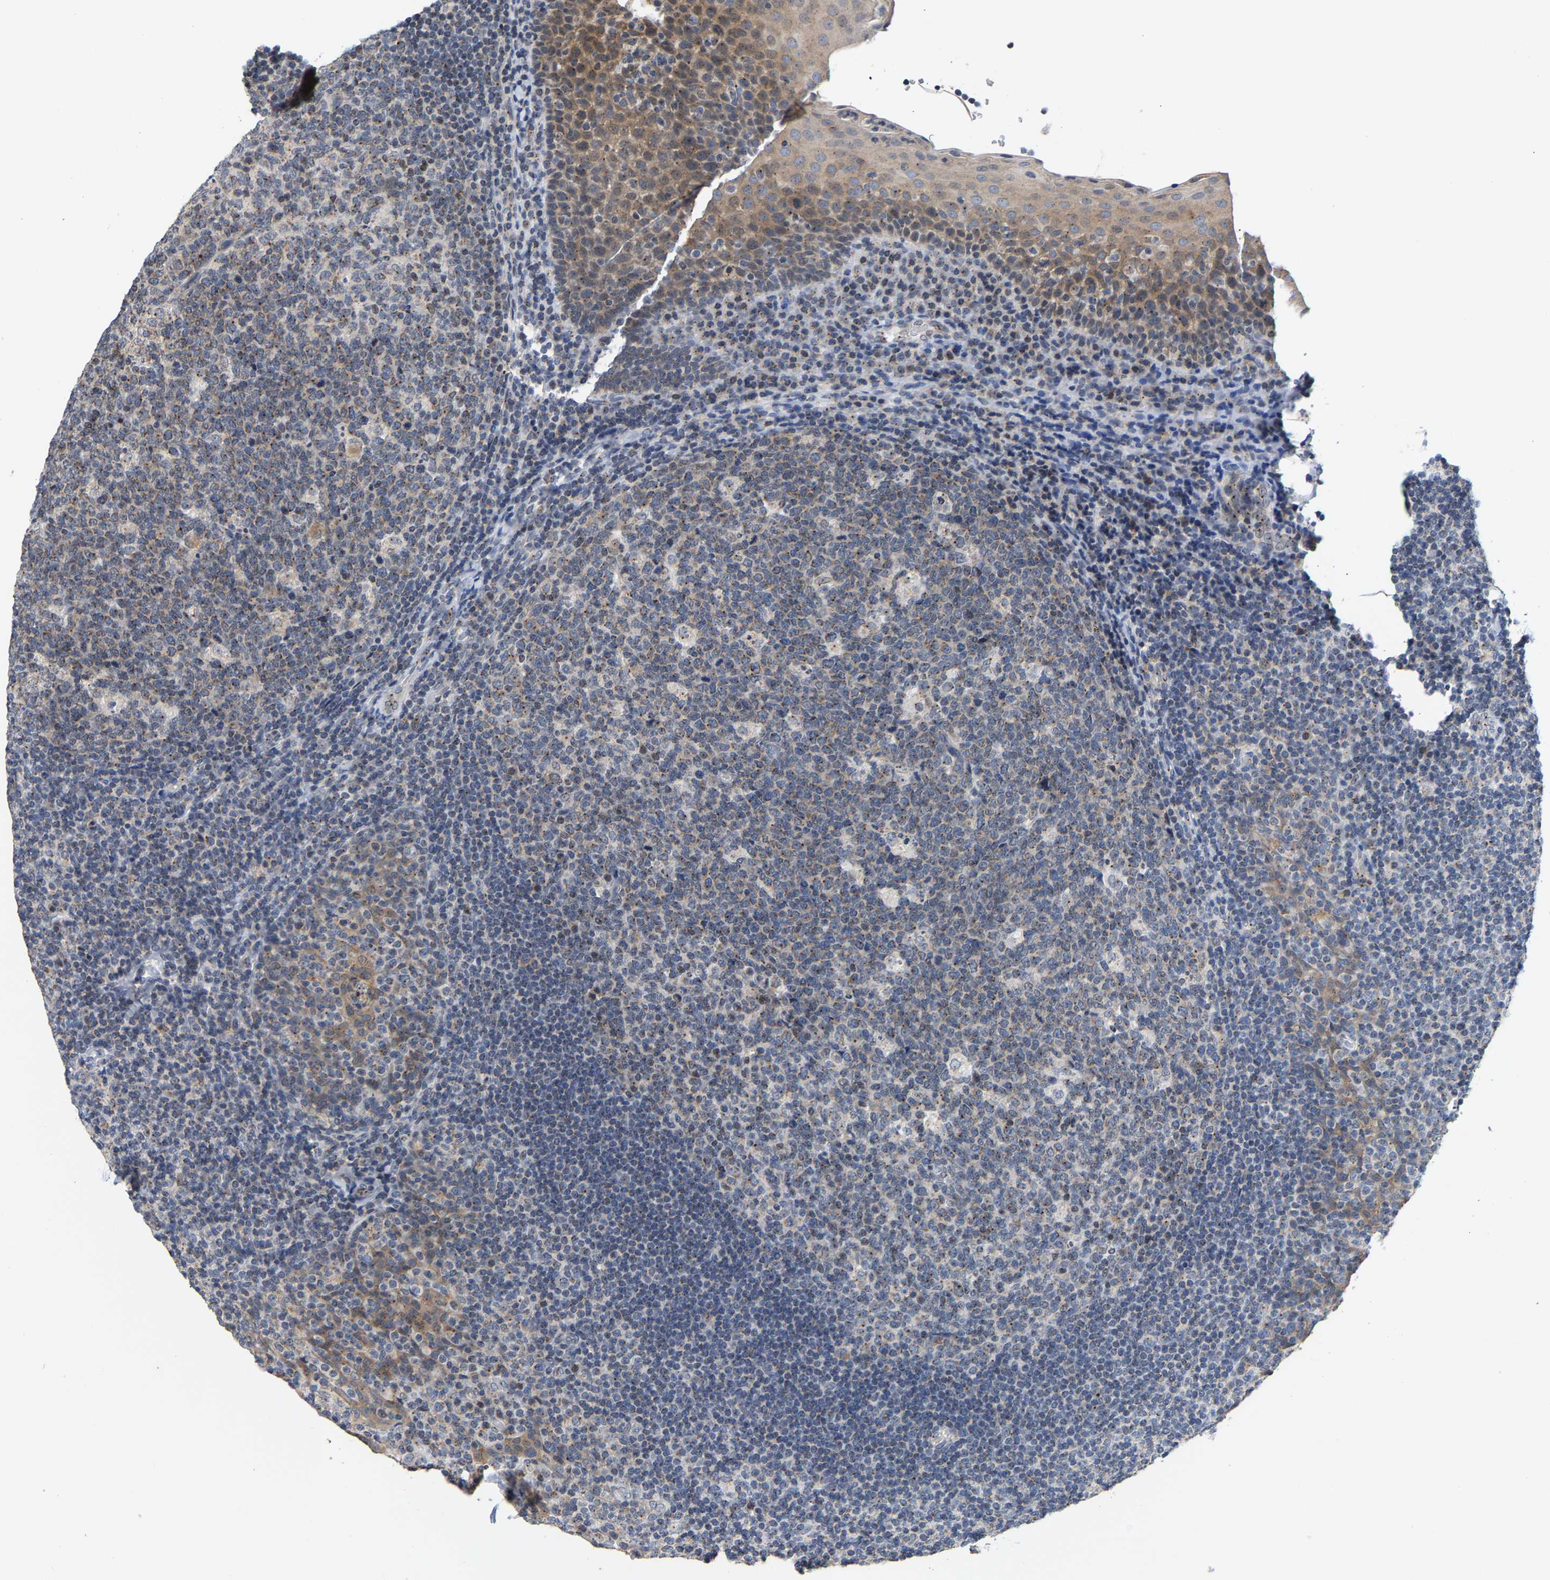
{"staining": {"intensity": "weak", "quantity": "25%-75%", "location": "cytoplasmic/membranous"}, "tissue": "tonsil", "cell_type": "Germinal center cells", "image_type": "normal", "snomed": [{"axis": "morphology", "description": "Normal tissue, NOS"}, {"axis": "topography", "description": "Tonsil"}], "caption": "IHC (DAB (3,3'-diaminobenzidine)) staining of normal tonsil shows weak cytoplasmic/membranous protein positivity in approximately 25%-75% of germinal center cells.", "gene": "PCNT", "patient": {"sex": "male", "age": 17}}